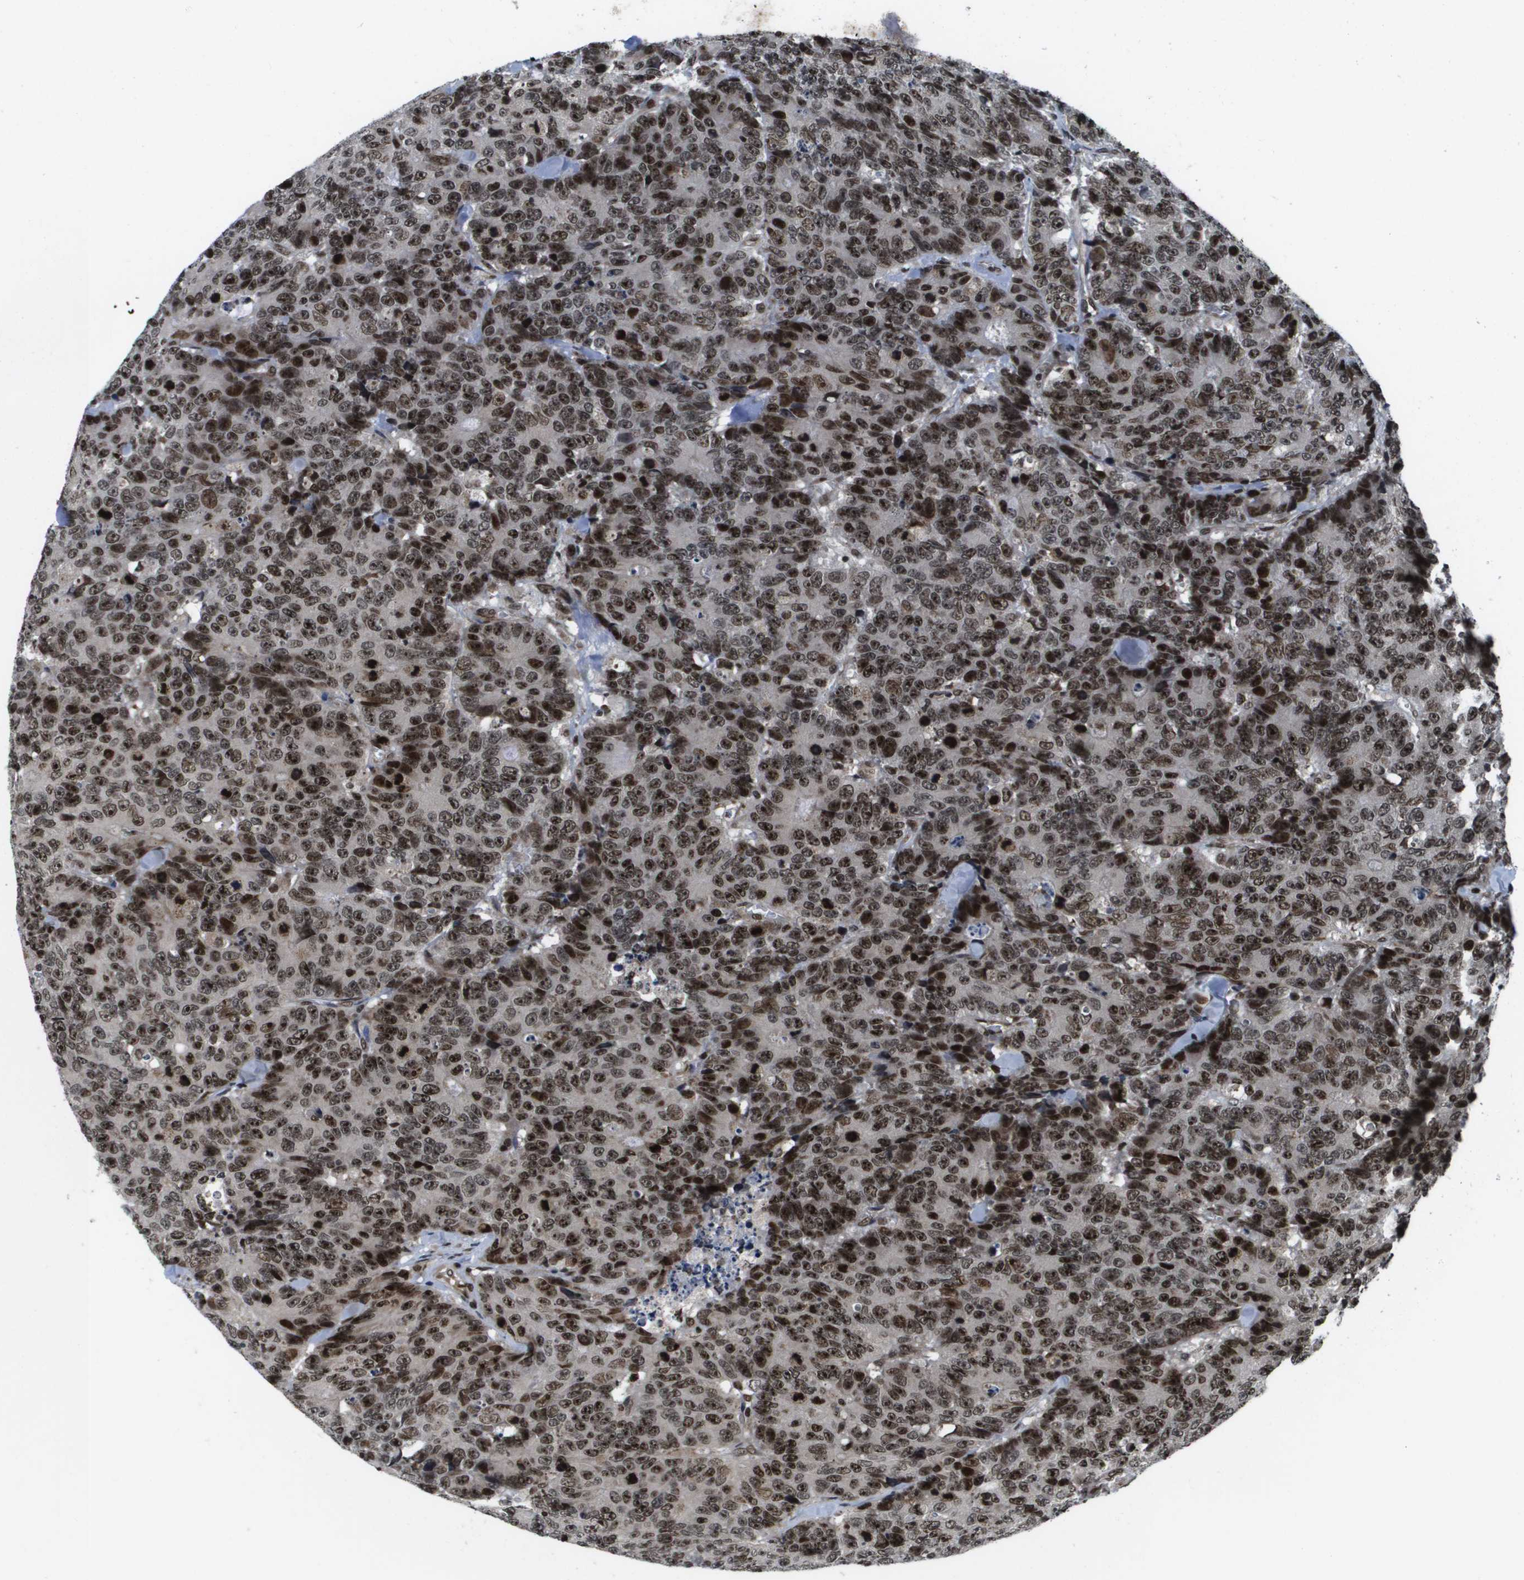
{"staining": {"intensity": "strong", "quantity": ">75%", "location": "nuclear"}, "tissue": "colorectal cancer", "cell_type": "Tumor cells", "image_type": "cancer", "snomed": [{"axis": "morphology", "description": "Adenocarcinoma, NOS"}, {"axis": "topography", "description": "Colon"}], "caption": "Immunohistochemical staining of human adenocarcinoma (colorectal) shows strong nuclear protein expression in about >75% of tumor cells.", "gene": "RECQL4", "patient": {"sex": "female", "age": 86}}